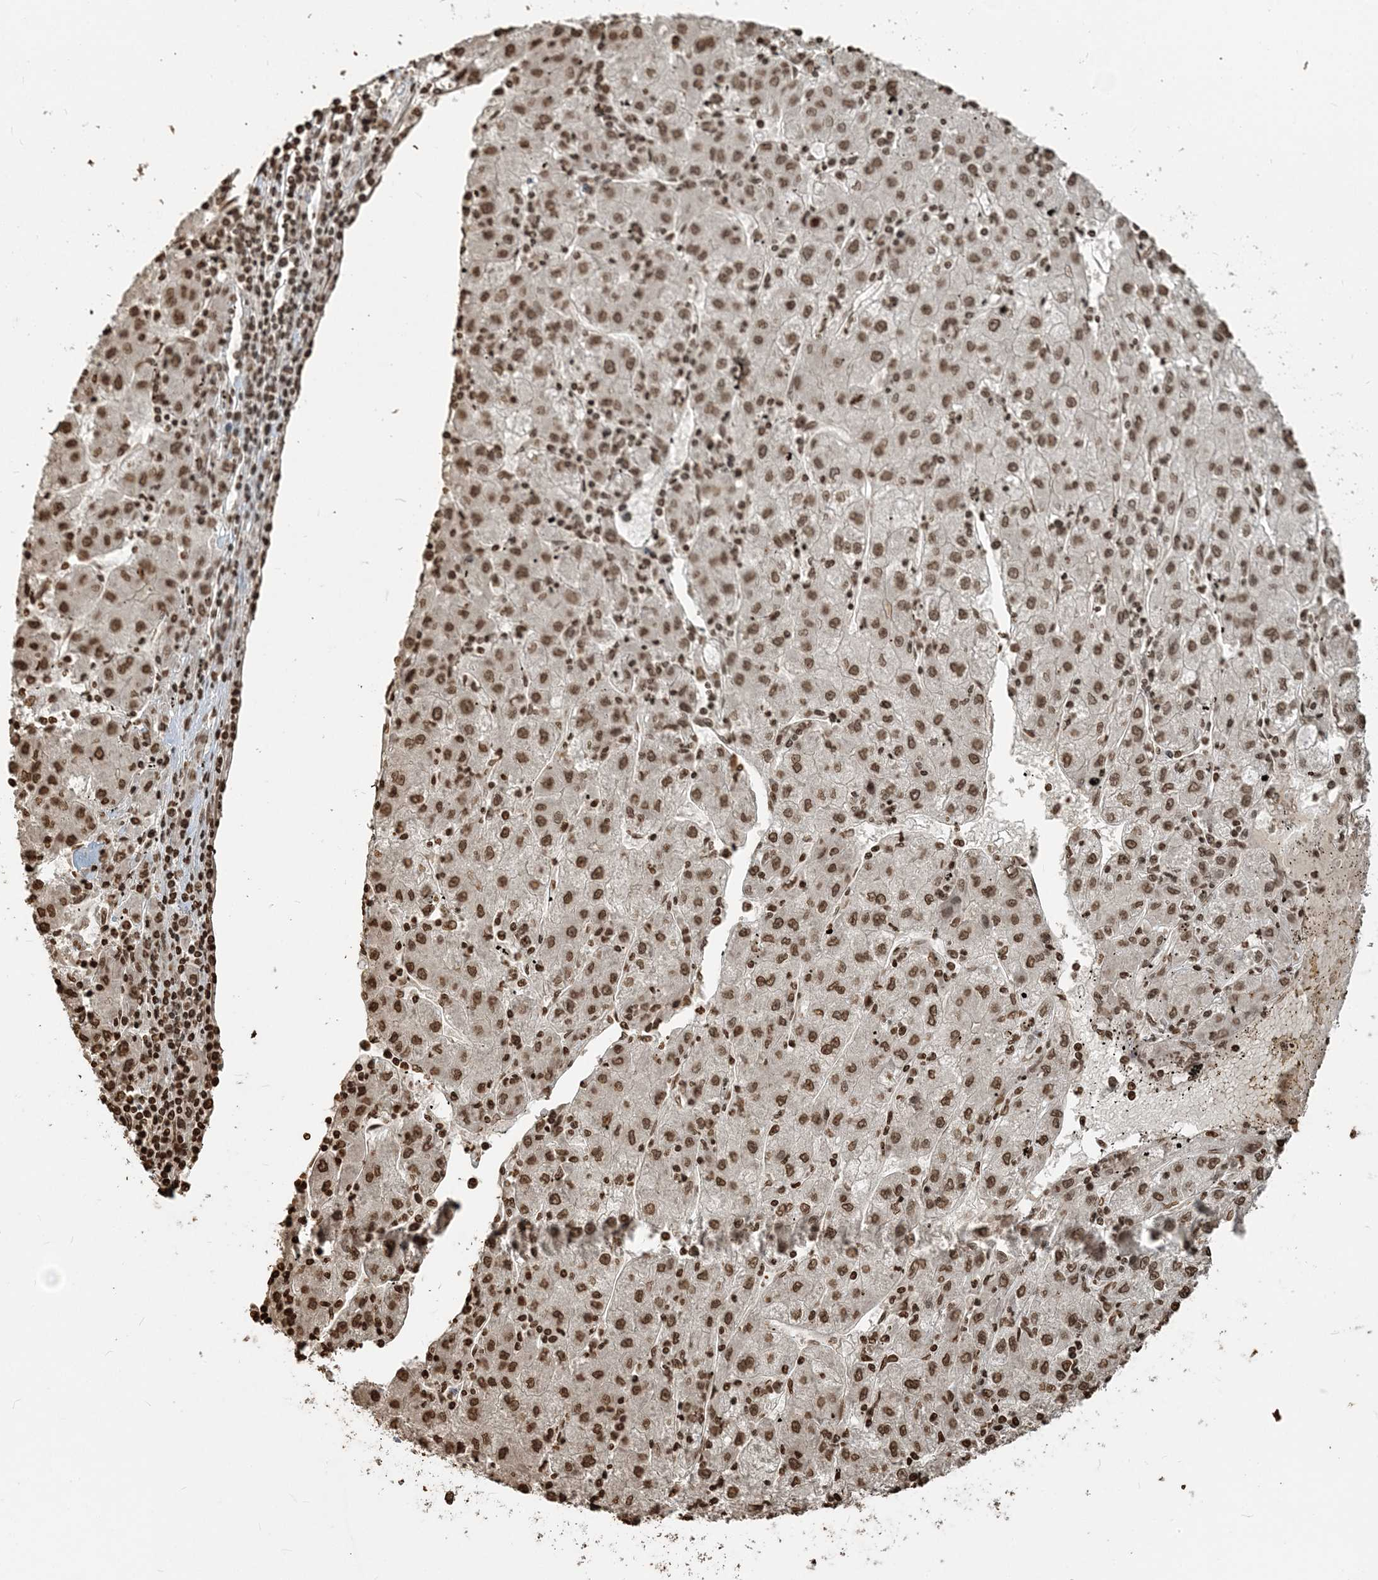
{"staining": {"intensity": "moderate", "quantity": ">75%", "location": "nuclear"}, "tissue": "liver cancer", "cell_type": "Tumor cells", "image_type": "cancer", "snomed": [{"axis": "morphology", "description": "Carcinoma, Hepatocellular, NOS"}, {"axis": "topography", "description": "Liver"}], "caption": "Moderate nuclear positivity for a protein is identified in about >75% of tumor cells of liver hepatocellular carcinoma using immunohistochemistry (IHC).", "gene": "H3-3B", "patient": {"sex": "male", "age": 72}}